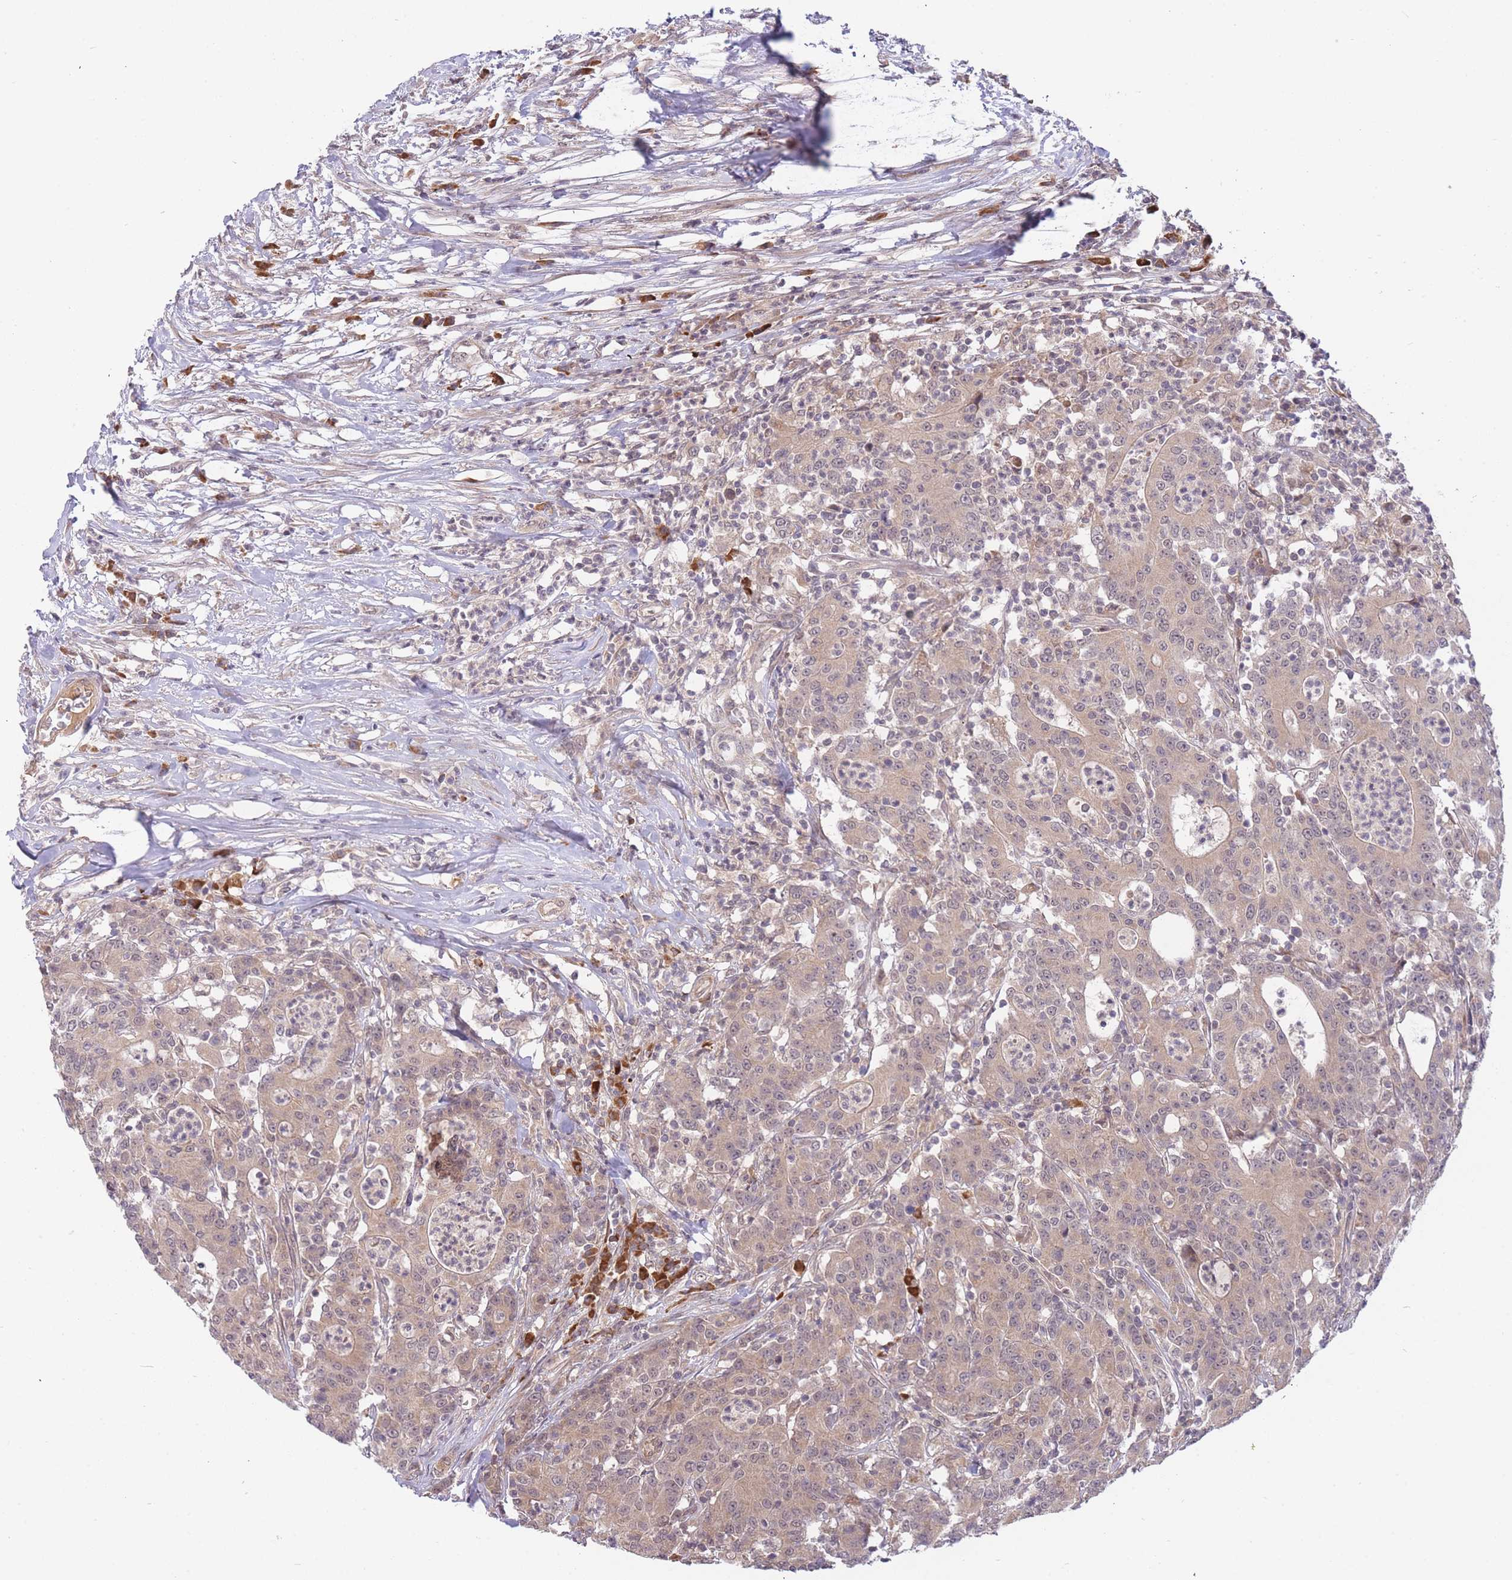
{"staining": {"intensity": "weak", "quantity": ">75%", "location": "cytoplasmic/membranous"}, "tissue": "colorectal cancer", "cell_type": "Tumor cells", "image_type": "cancer", "snomed": [{"axis": "morphology", "description": "Adenocarcinoma, NOS"}, {"axis": "topography", "description": "Colon"}], "caption": "Colorectal cancer (adenocarcinoma) tissue displays weak cytoplasmic/membranous expression in approximately >75% of tumor cells", "gene": "SMC6", "patient": {"sex": "male", "age": 83}}